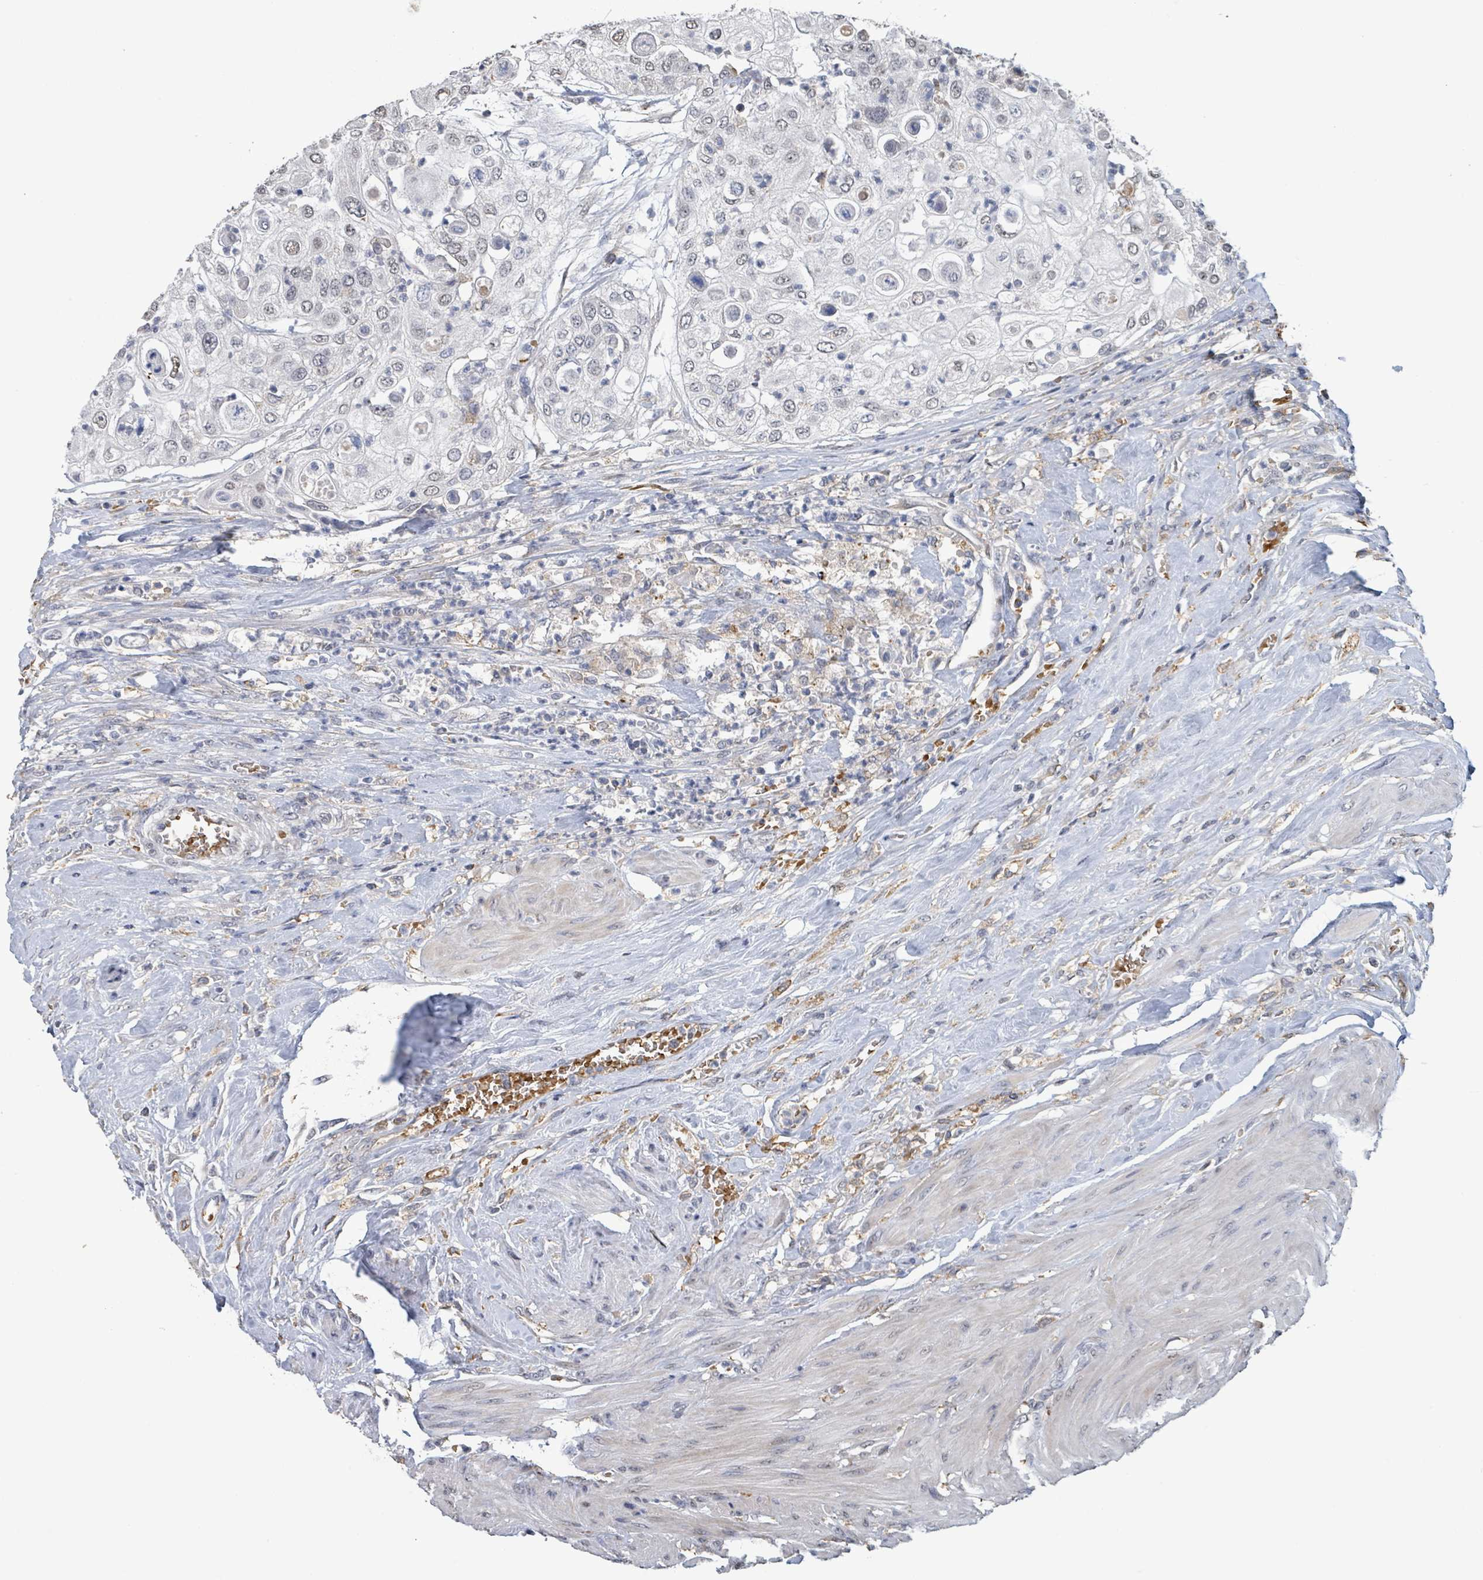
{"staining": {"intensity": "negative", "quantity": "none", "location": "none"}, "tissue": "urothelial cancer", "cell_type": "Tumor cells", "image_type": "cancer", "snomed": [{"axis": "morphology", "description": "Urothelial carcinoma, High grade"}, {"axis": "topography", "description": "Urinary bladder"}], "caption": "Human urothelial cancer stained for a protein using immunohistochemistry (IHC) demonstrates no expression in tumor cells.", "gene": "SEBOX", "patient": {"sex": "female", "age": 79}}